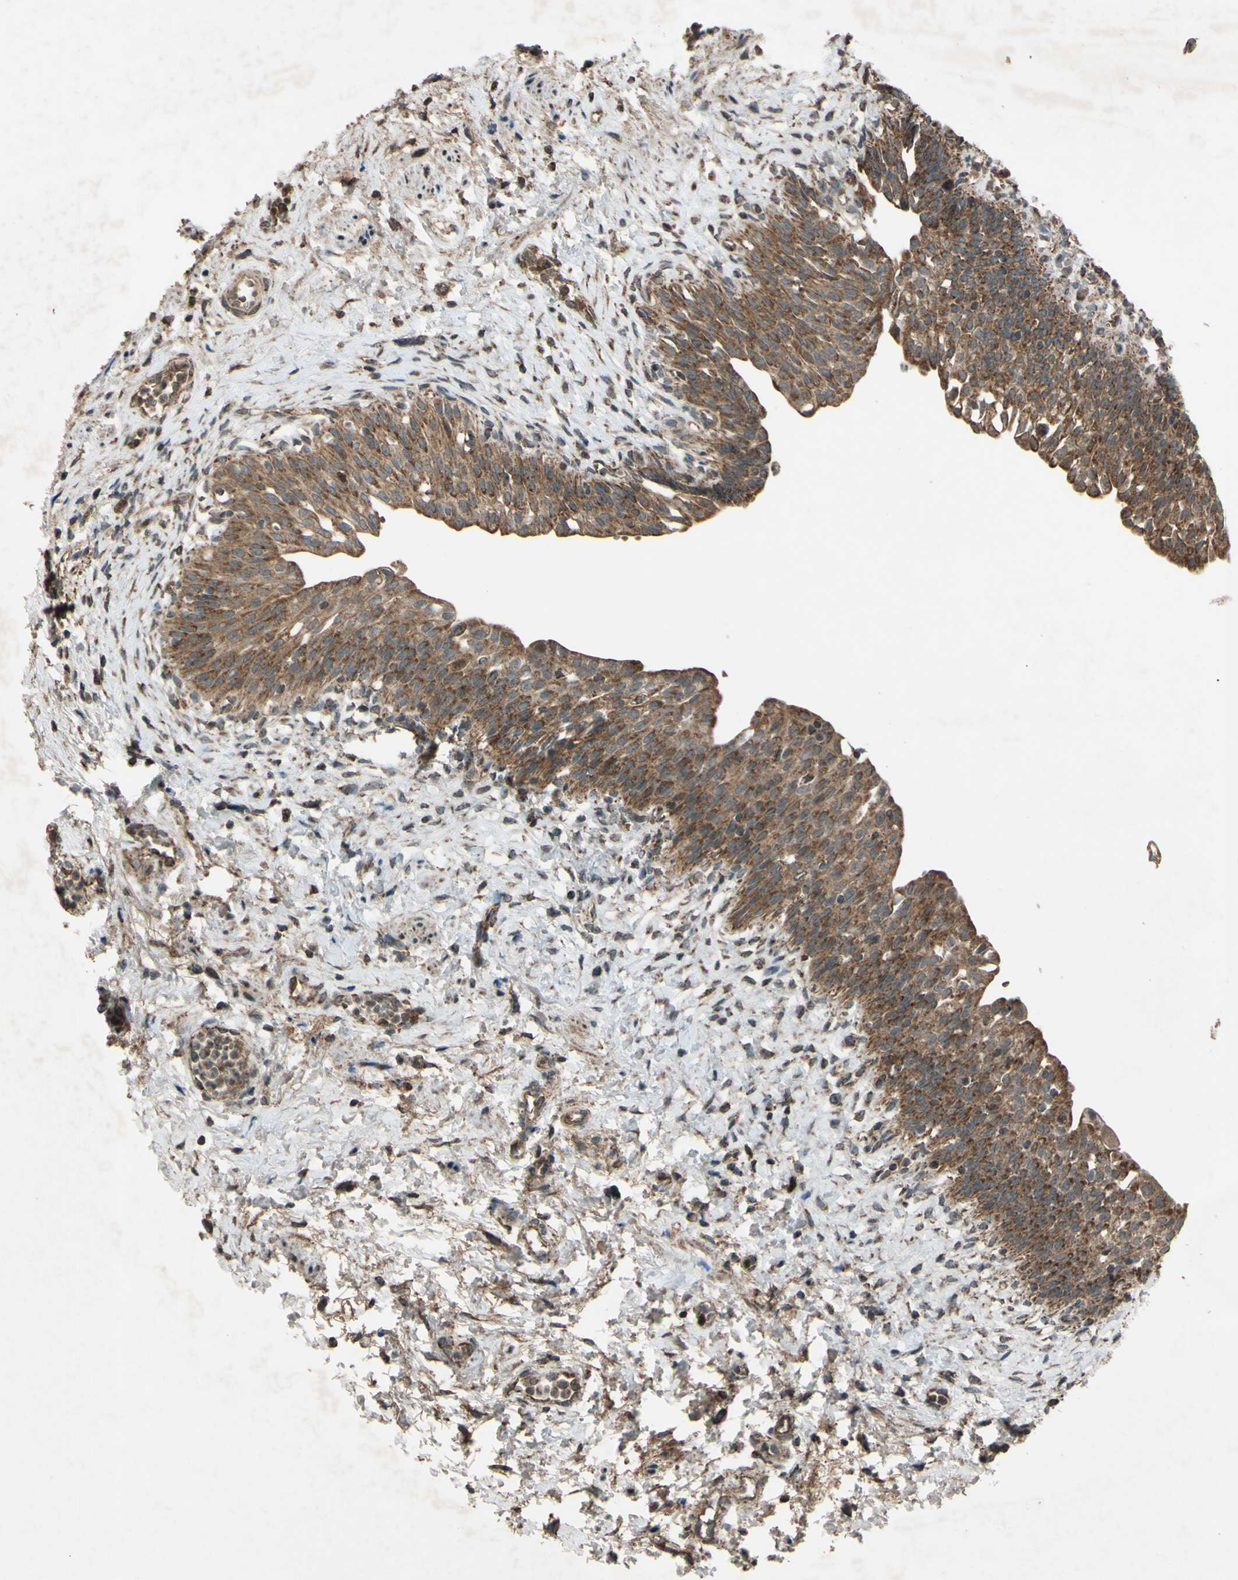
{"staining": {"intensity": "moderate", "quantity": ">75%", "location": "cytoplasmic/membranous"}, "tissue": "urinary bladder", "cell_type": "Urothelial cells", "image_type": "normal", "snomed": [{"axis": "morphology", "description": "Normal tissue, NOS"}, {"axis": "topography", "description": "Urinary bladder"}], "caption": "High-power microscopy captured an IHC micrograph of benign urinary bladder, revealing moderate cytoplasmic/membranous staining in approximately >75% of urothelial cells. (IHC, brightfield microscopy, high magnification).", "gene": "ACOT8", "patient": {"sex": "male", "age": 55}}